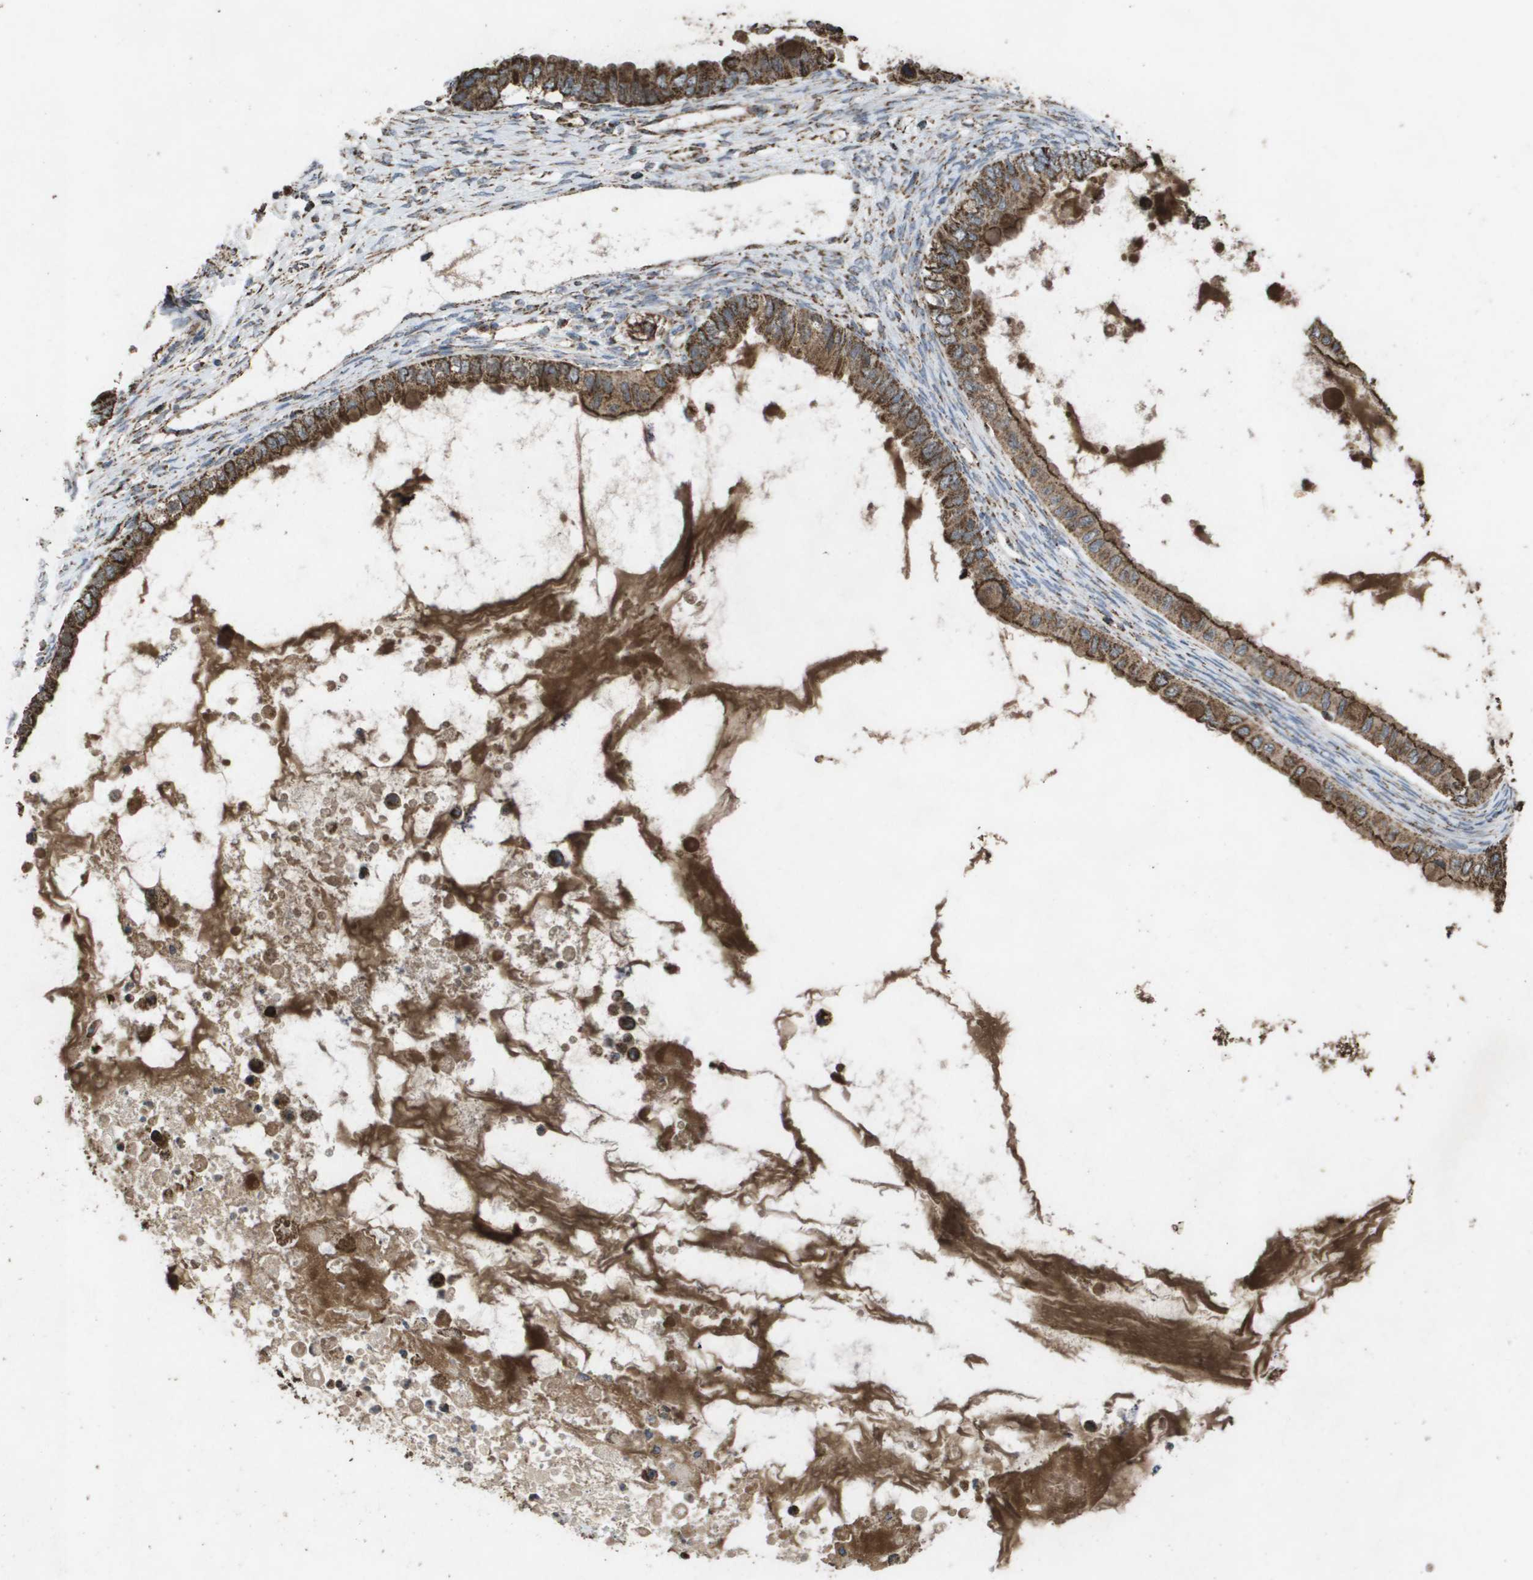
{"staining": {"intensity": "strong", "quantity": ">75%", "location": "cytoplasmic/membranous"}, "tissue": "ovarian cancer", "cell_type": "Tumor cells", "image_type": "cancer", "snomed": [{"axis": "morphology", "description": "Cystadenocarcinoma, mucinous, NOS"}, {"axis": "topography", "description": "Ovary"}], "caption": "Immunohistochemistry (IHC) (DAB (3,3'-diaminobenzidine)) staining of human ovarian cancer displays strong cytoplasmic/membranous protein staining in approximately >75% of tumor cells.", "gene": "HSPE1", "patient": {"sex": "female", "age": 80}}